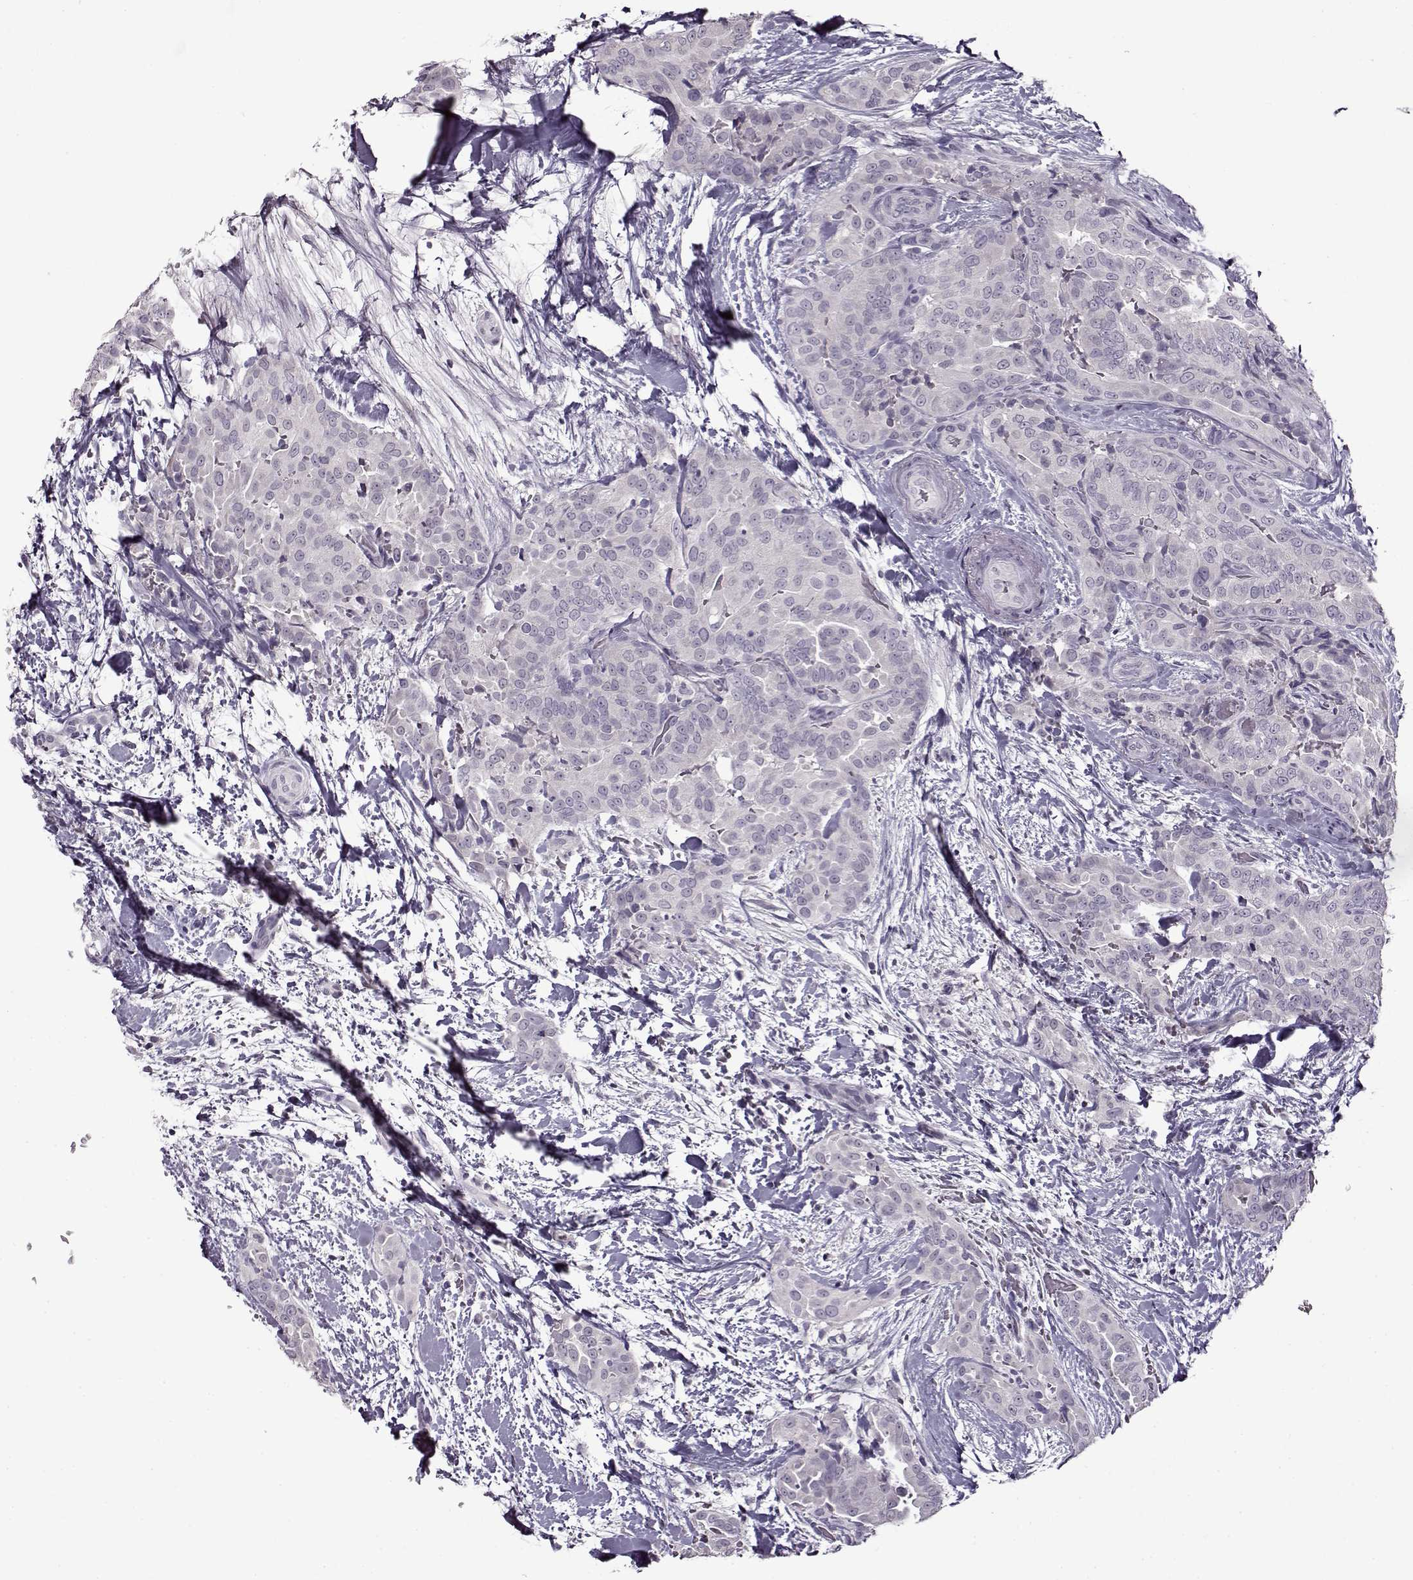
{"staining": {"intensity": "negative", "quantity": "none", "location": "none"}, "tissue": "thyroid cancer", "cell_type": "Tumor cells", "image_type": "cancer", "snomed": [{"axis": "morphology", "description": "Papillary adenocarcinoma, NOS"}, {"axis": "topography", "description": "Thyroid gland"}], "caption": "Tumor cells show no significant positivity in papillary adenocarcinoma (thyroid).", "gene": "FSHB", "patient": {"sex": "male", "age": 61}}